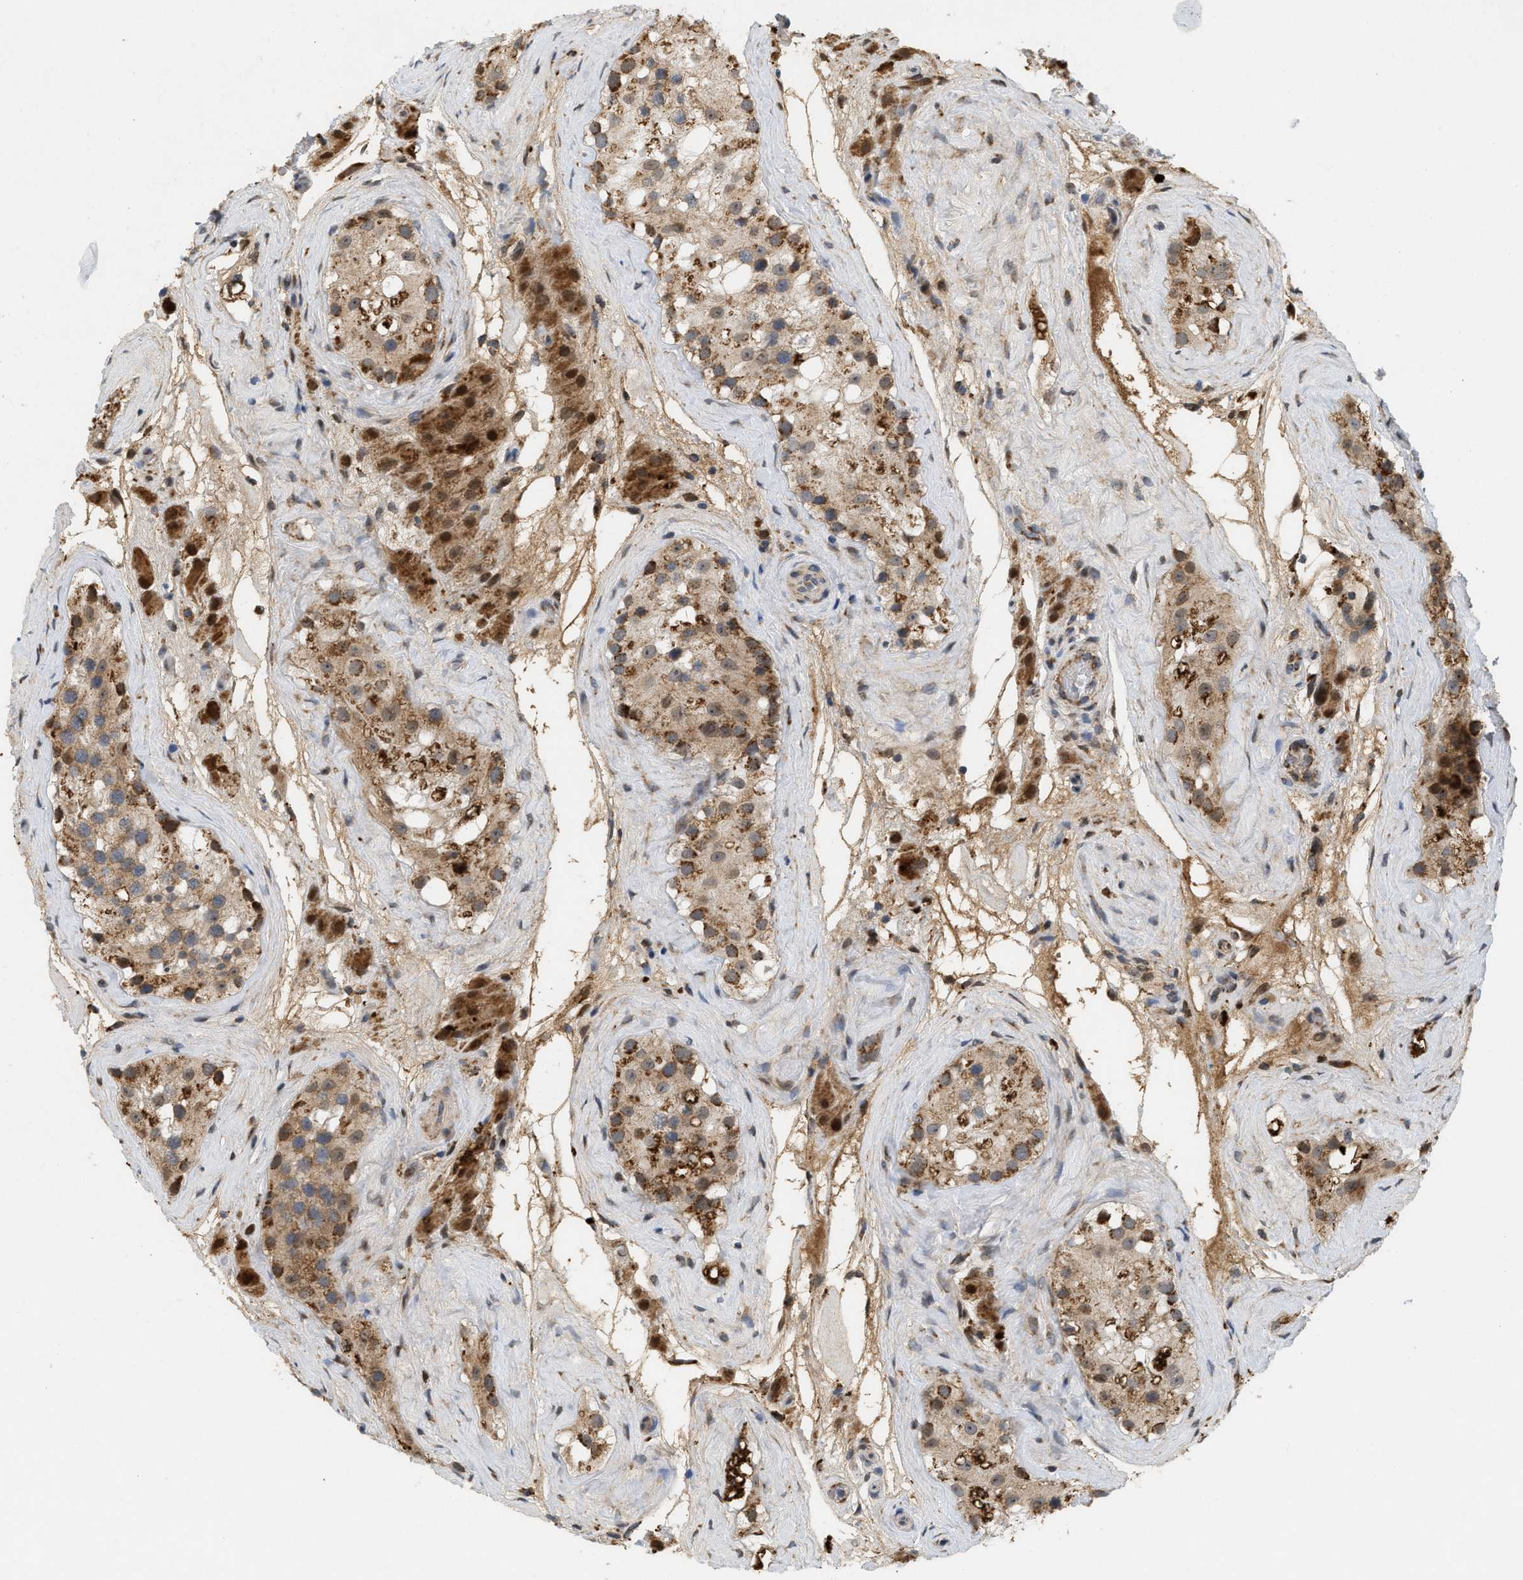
{"staining": {"intensity": "moderate", "quantity": ">75%", "location": "cytoplasmic/membranous"}, "tissue": "testis", "cell_type": "Cells in seminiferous ducts", "image_type": "normal", "snomed": [{"axis": "morphology", "description": "Normal tissue, NOS"}, {"axis": "morphology", "description": "Seminoma, NOS"}, {"axis": "topography", "description": "Testis"}], "caption": "Testis stained for a protein reveals moderate cytoplasmic/membranous positivity in cells in seminiferous ducts.", "gene": "MCU", "patient": {"sex": "male", "age": 71}}